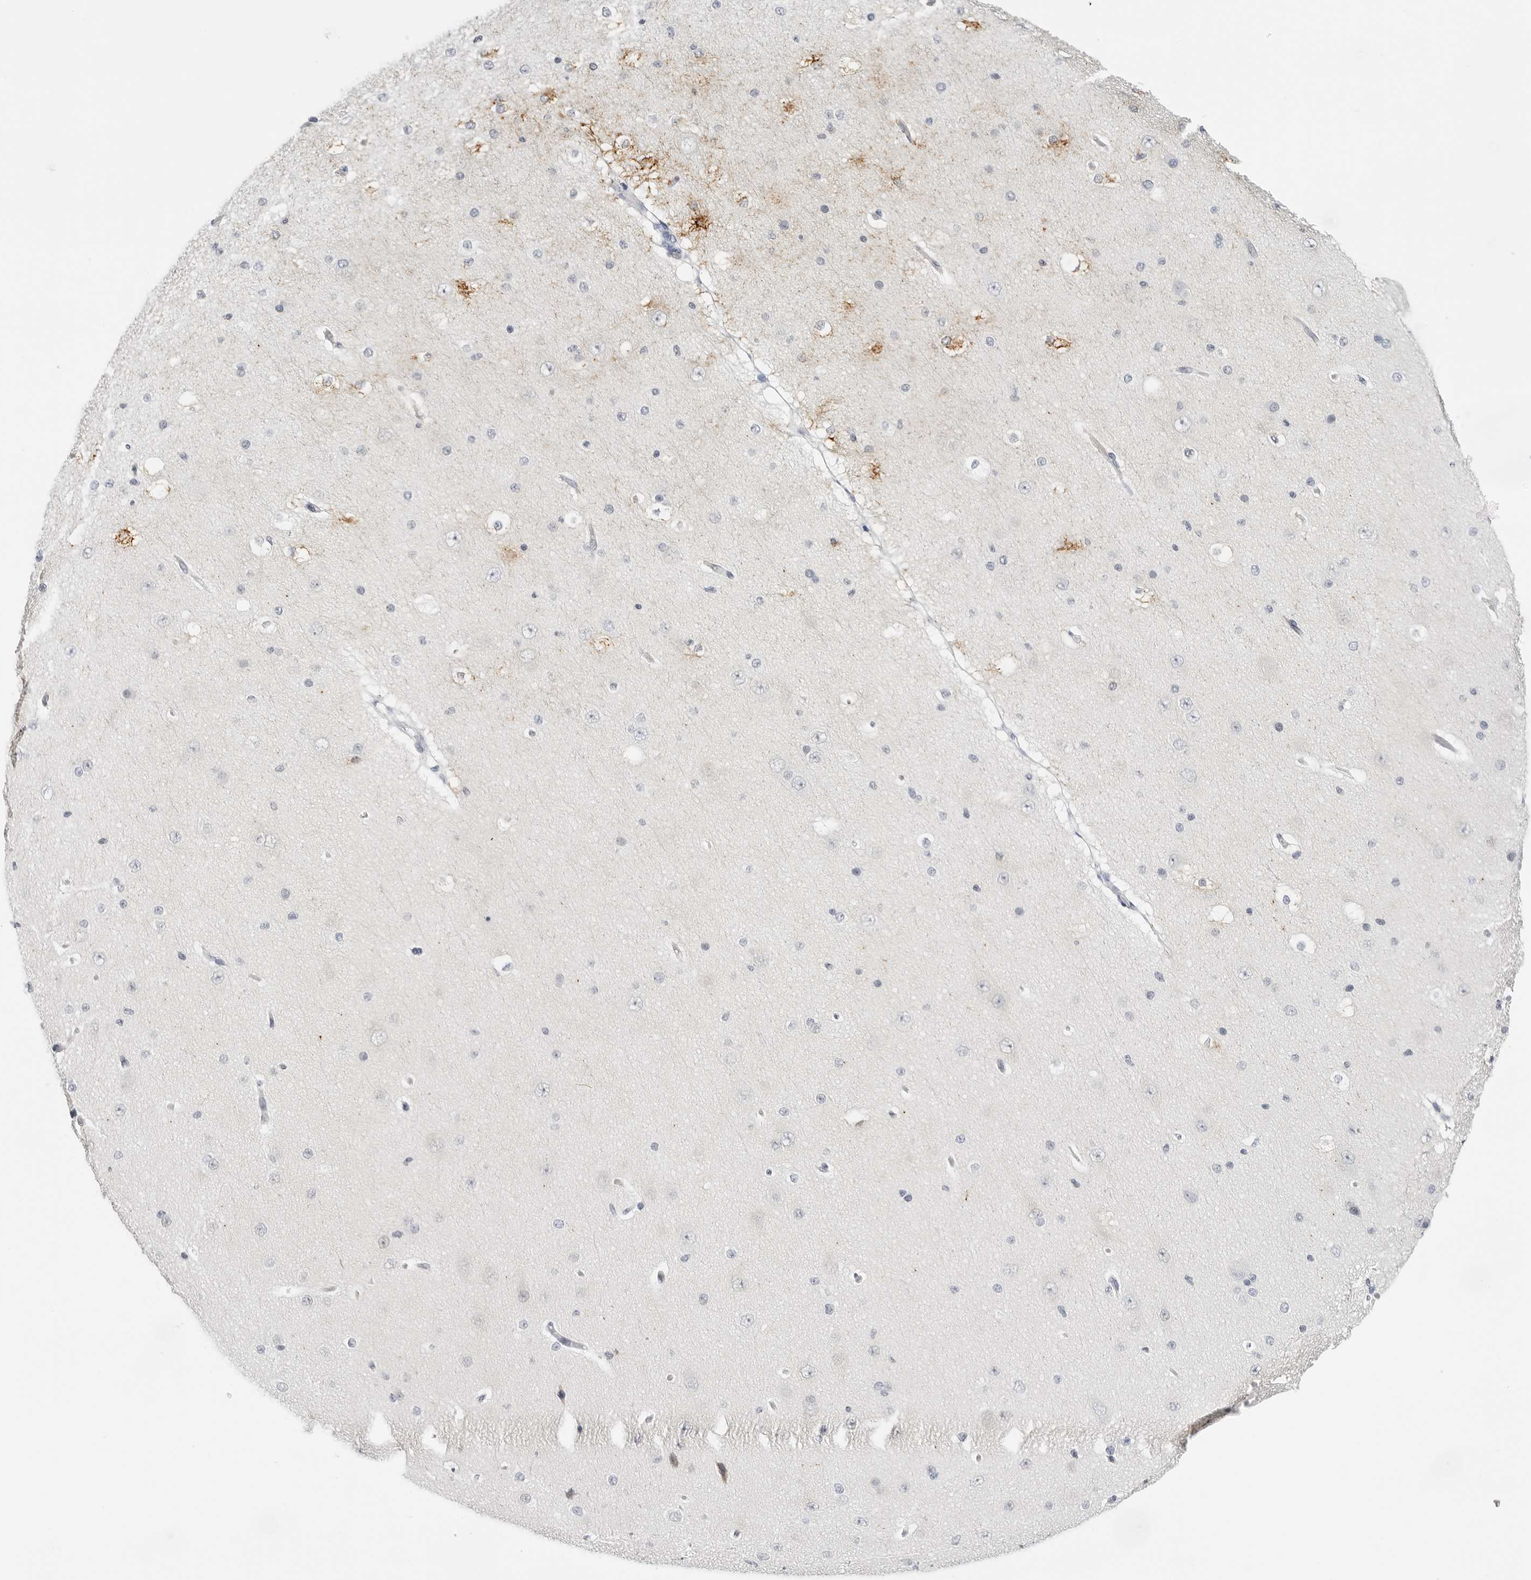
{"staining": {"intensity": "negative", "quantity": "none", "location": "none"}, "tissue": "cerebral cortex", "cell_type": "Endothelial cells", "image_type": "normal", "snomed": [{"axis": "morphology", "description": "Normal tissue, NOS"}, {"axis": "morphology", "description": "Developmental malformation"}, {"axis": "topography", "description": "Cerebral cortex"}], "caption": "IHC micrograph of benign human cerebral cortex stained for a protein (brown), which displays no positivity in endothelial cells. The staining was performed using DAB to visualize the protein expression in brown, while the nuclei were stained in blue with hematoxylin (Magnification: 20x).", "gene": "HSPB7", "patient": {"sex": "female", "age": 30}}